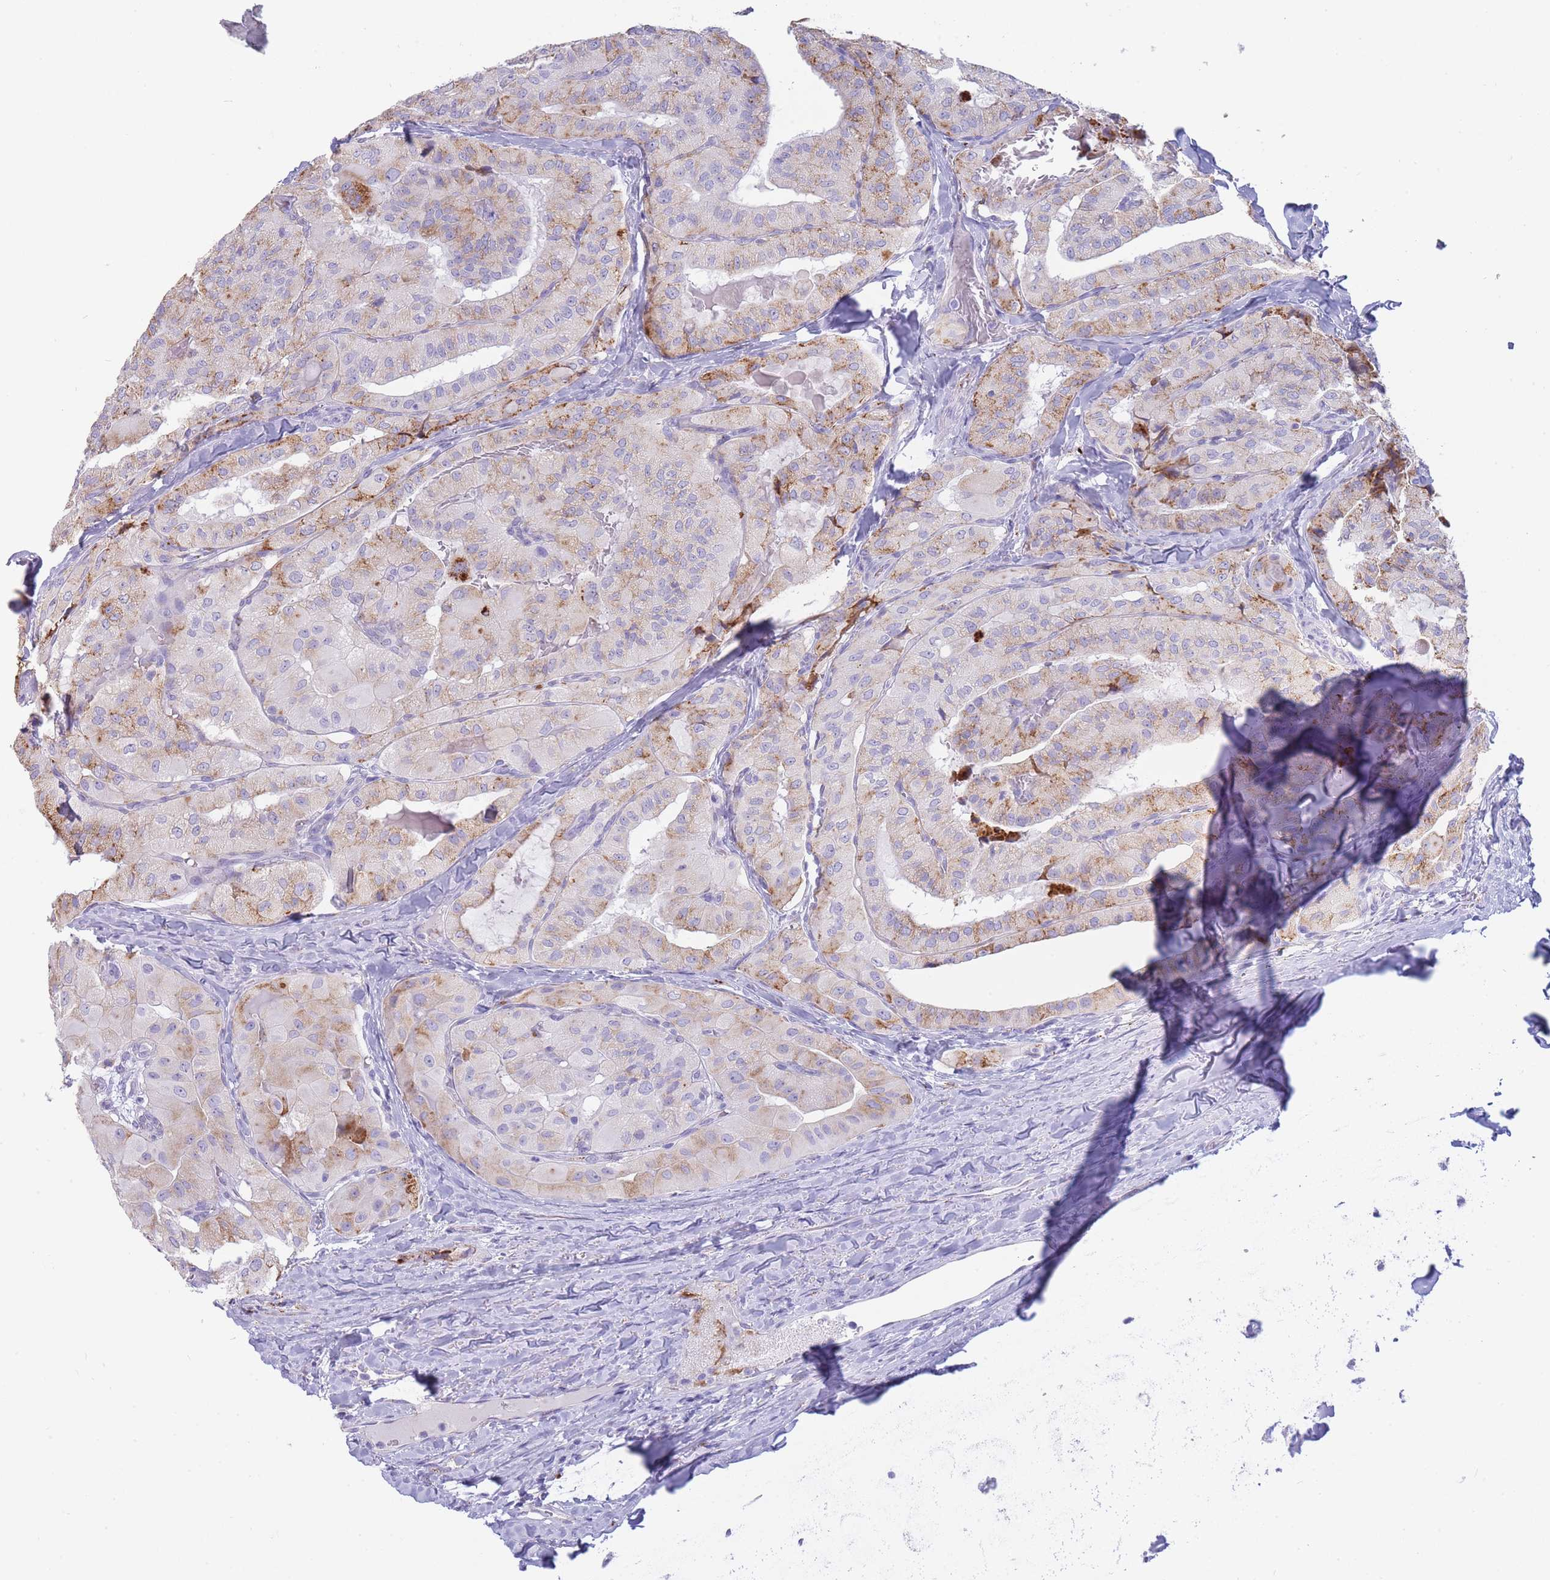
{"staining": {"intensity": "moderate", "quantity": "25%-75%", "location": "cytoplasmic/membranous"}, "tissue": "thyroid cancer", "cell_type": "Tumor cells", "image_type": "cancer", "snomed": [{"axis": "morphology", "description": "Normal tissue, NOS"}, {"axis": "morphology", "description": "Papillary adenocarcinoma, NOS"}, {"axis": "topography", "description": "Thyroid gland"}], "caption": "A brown stain shows moderate cytoplasmic/membranous positivity of a protein in thyroid papillary adenocarcinoma tumor cells.", "gene": "GAA", "patient": {"sex": "female", "age": 59}}